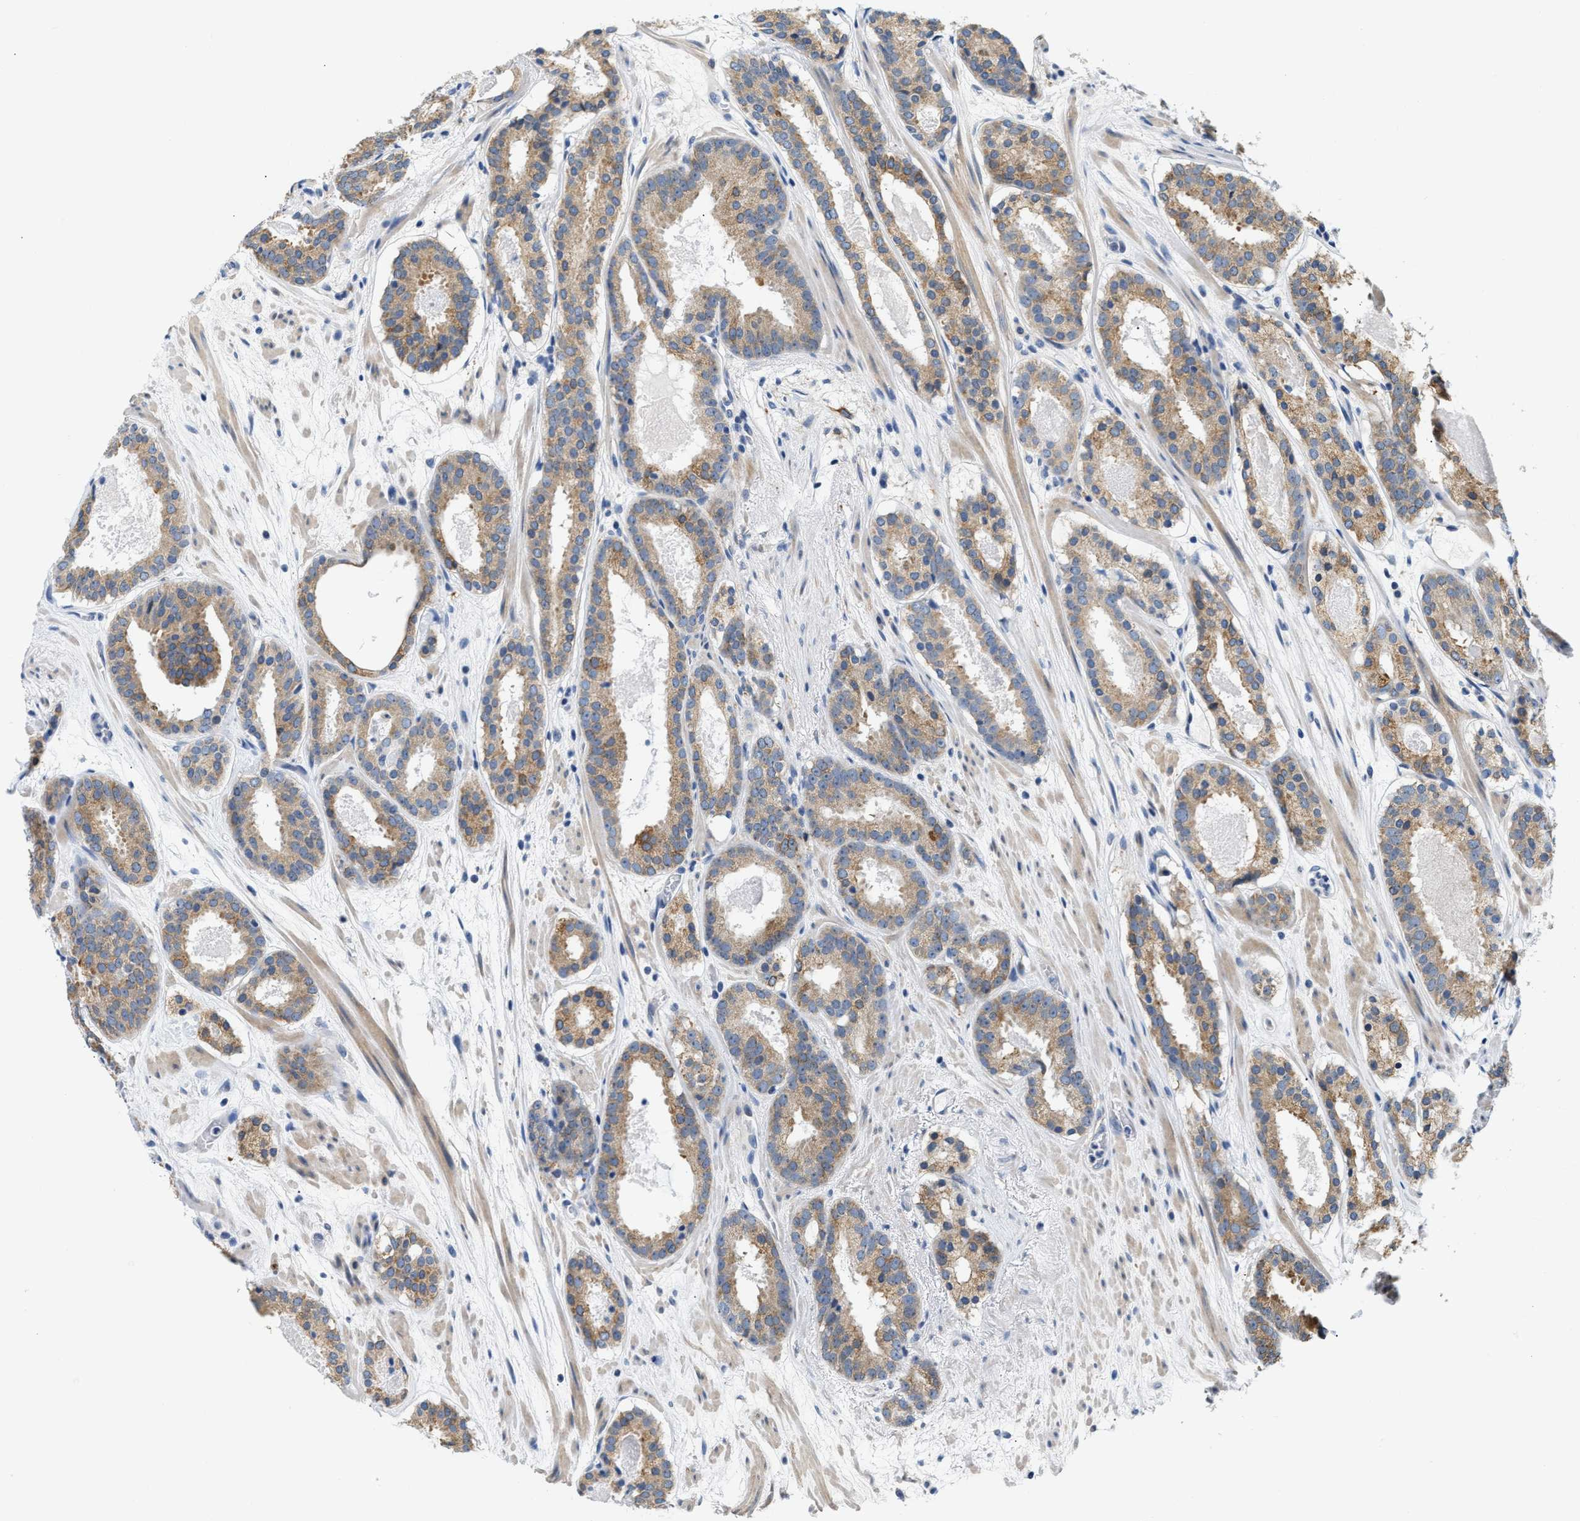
{"staining": {"intensity": "moderate", "quantity": ">75%", "location": "cytoplasmic/membranous"}, "tissue": "prostate cancer", "cell_type": "Tumor cells", "image_type": "cancer", "snomed": [{"axis": "morphology", "description": "Adenocarcinoma, Low grade"}, {"axis": "topography", "description": "Prostate"}], "caption": "Prostate cancer stained with DAB immunohistochemistry (IHC) exhibits medium levels of moderate cytoplasmic/membranous staining in about >75% of tumor cells.", "gene": "CLGN", "patient": {"sex": "male", "age": 69}}